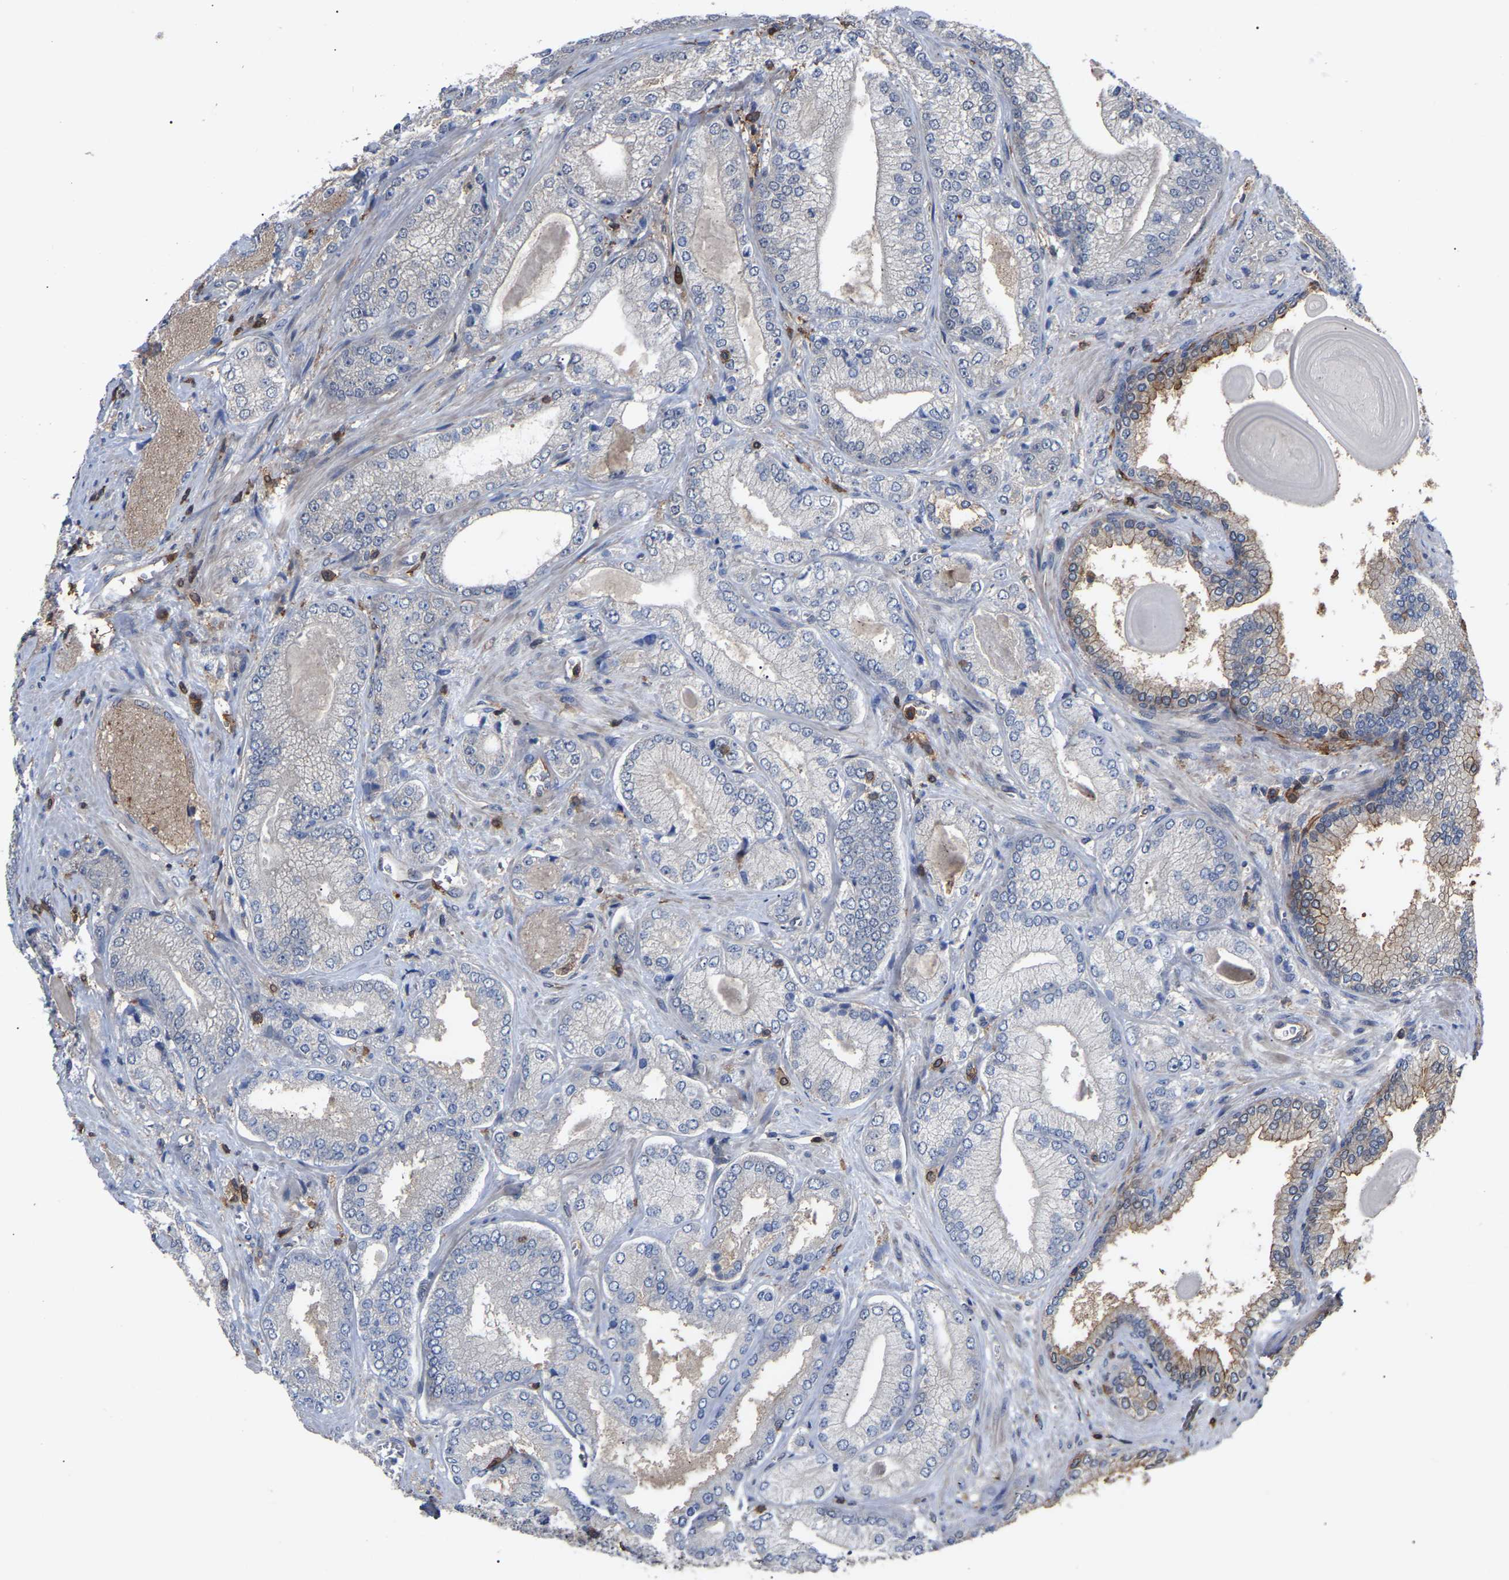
{"staining": {"intensity": "negative", "quantity": "none", "location": "none"}, "tissue": "prostate cancer", "cell_type": "Tumor cells", "image_type": "cancer", "snomed": [{"axis": "morphology", "description": "Adenocarcinoma, Low grade"}, {"axis": "topography", "description": "Prostate"}], "caption": "DAB immunohistochemical staining of prostate low-grade adenocarcinoma shows no significant expression in tumor cells.", "gene": "CIT", "patient": {"sex": "male", "age": 65}}